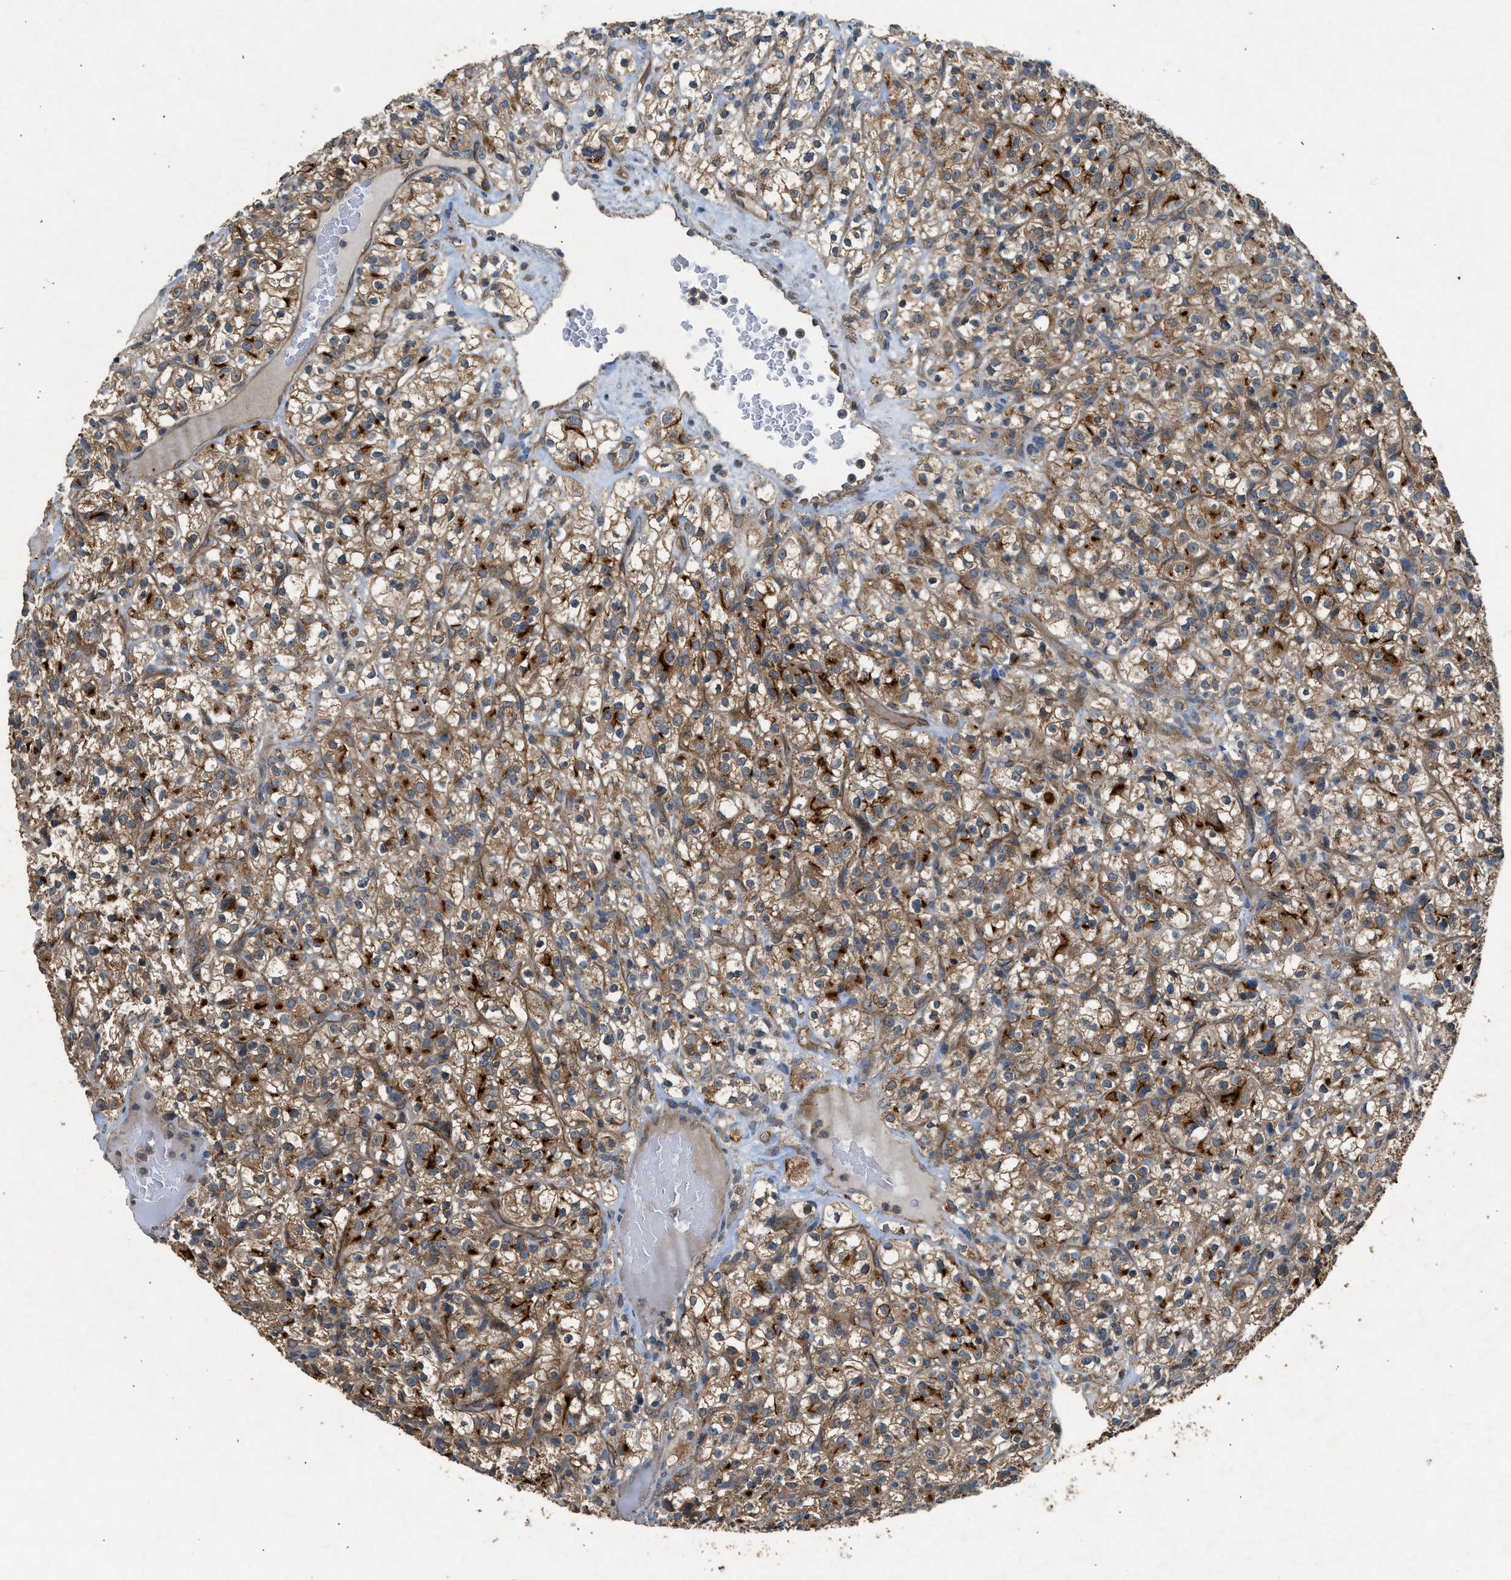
{"staining": {"intensity": "moderate", "quantity": ">75%", "location": "cytoplasmic/membranous"}, "tissue": "renal cancer", "cell_type": "Tumor cells", "image_type": "cancer", "snomed": [{"axis": "morphology", "description": "Normal tissue, NOS"}, {"axis": "morphology", "description": "Adenocarcinoma, NOS"}, {"axis": "topography", "description": "Kidney"}], "caption": "This photomicrograph reveals immunohistochemistry (IHC) staining of renal cancer (adenocarcinoma), with medium moderate cytoplasmic/membranous expression in about >75% of tumor cells.", "gene": "HIP1R", "patient": {"sex": "female", "age": 72}}